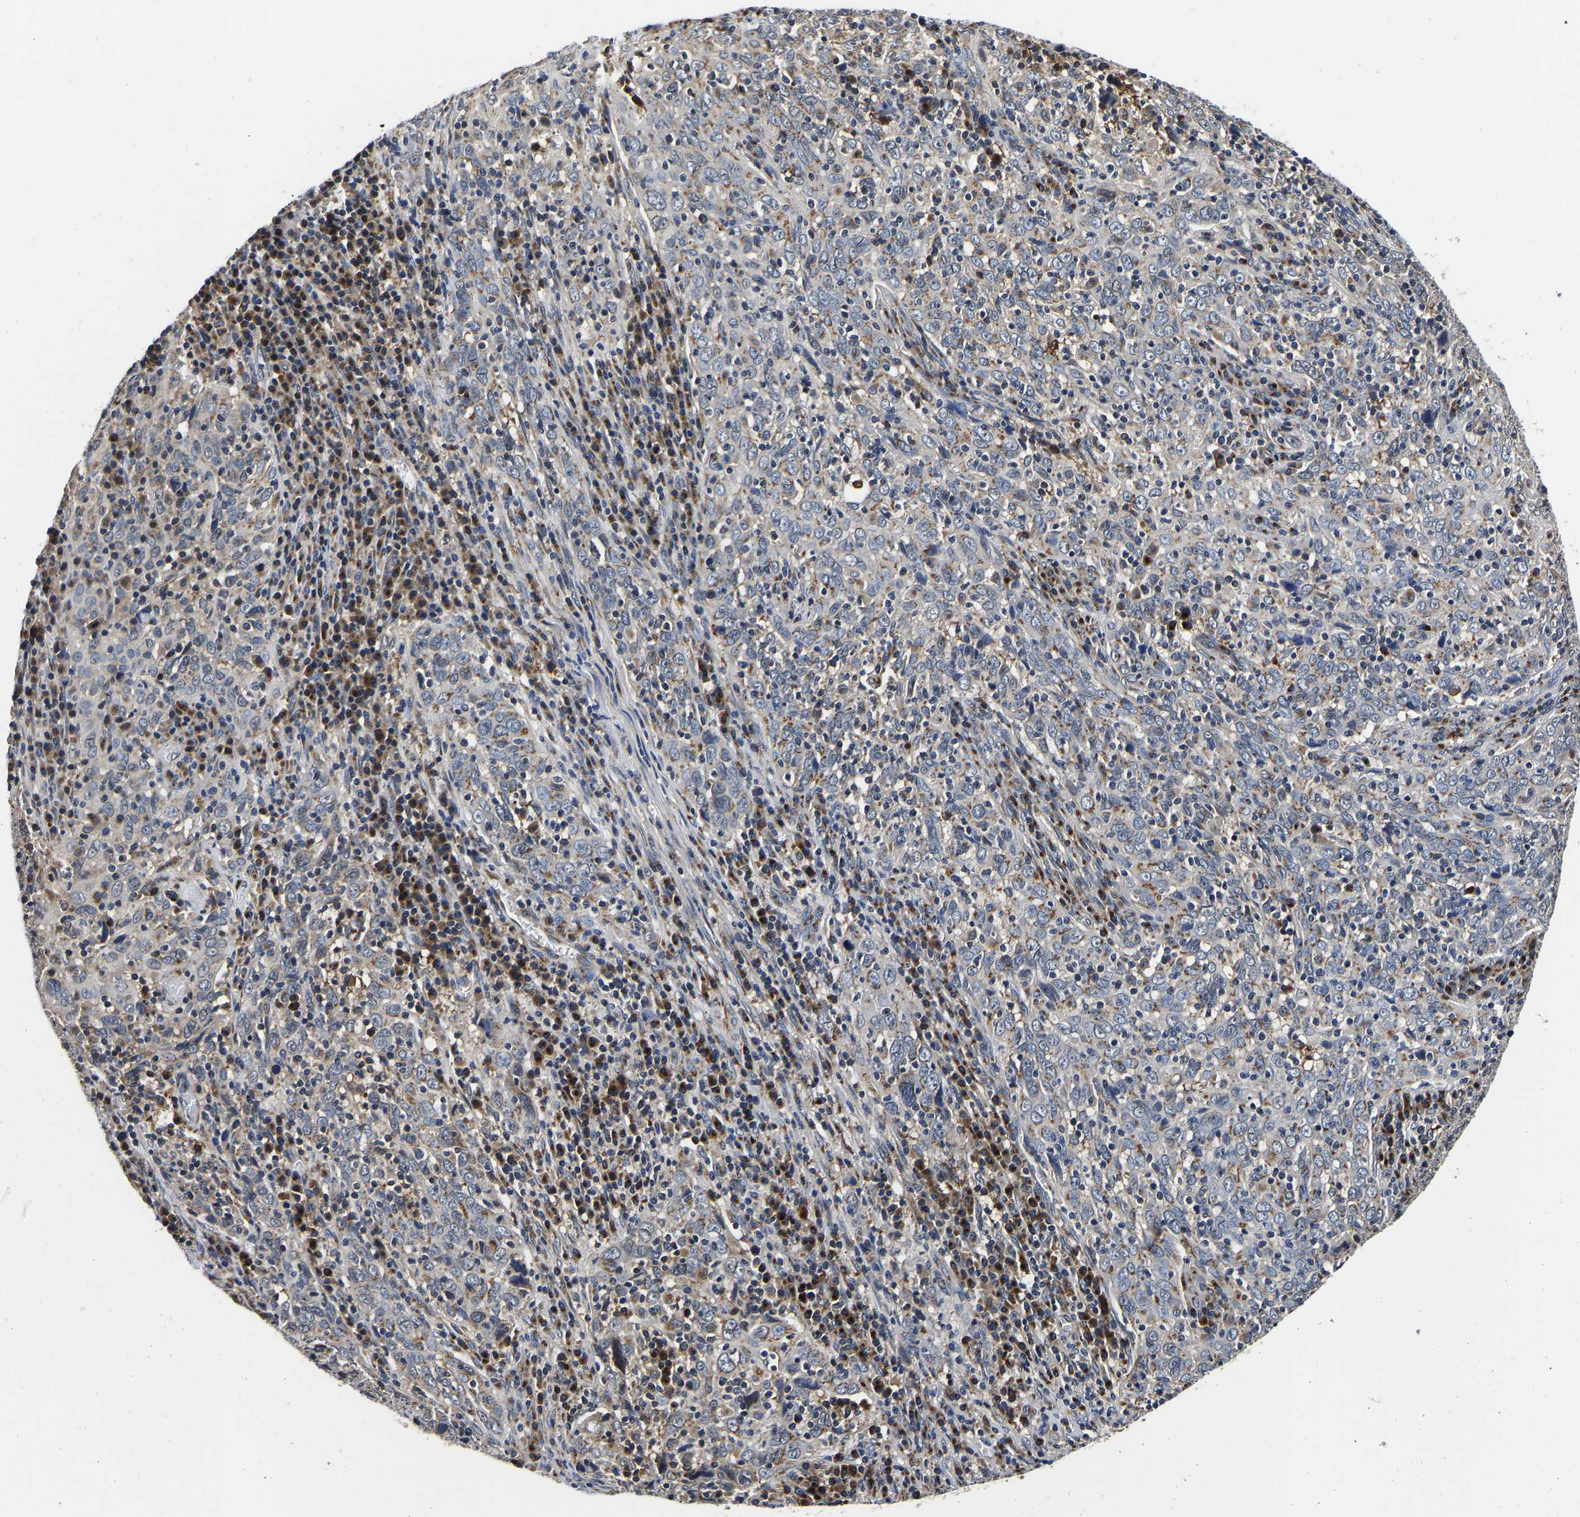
{"staining": {"intensity": "weak", "quantity": "25%-75%", "location": "cytoplasmic/membranous"}, "tissue": "cervical cancer", "cell_type": "Tumor cells", "image_type": "cancer", "snomed": [{"axis": "morphology", "description": "Squamous cell carcinoma, NOS"}, {"axis": "topography", "description": "Cervix"}], "caption": "IHC of cervical squamous cell carcinoma exhibits low levels of weak cytoplasmic/membranous staining in about 25%-75% of tumor cells.", "gene": "RABAC1", "patient": {"sex": "female", "age": 46}}